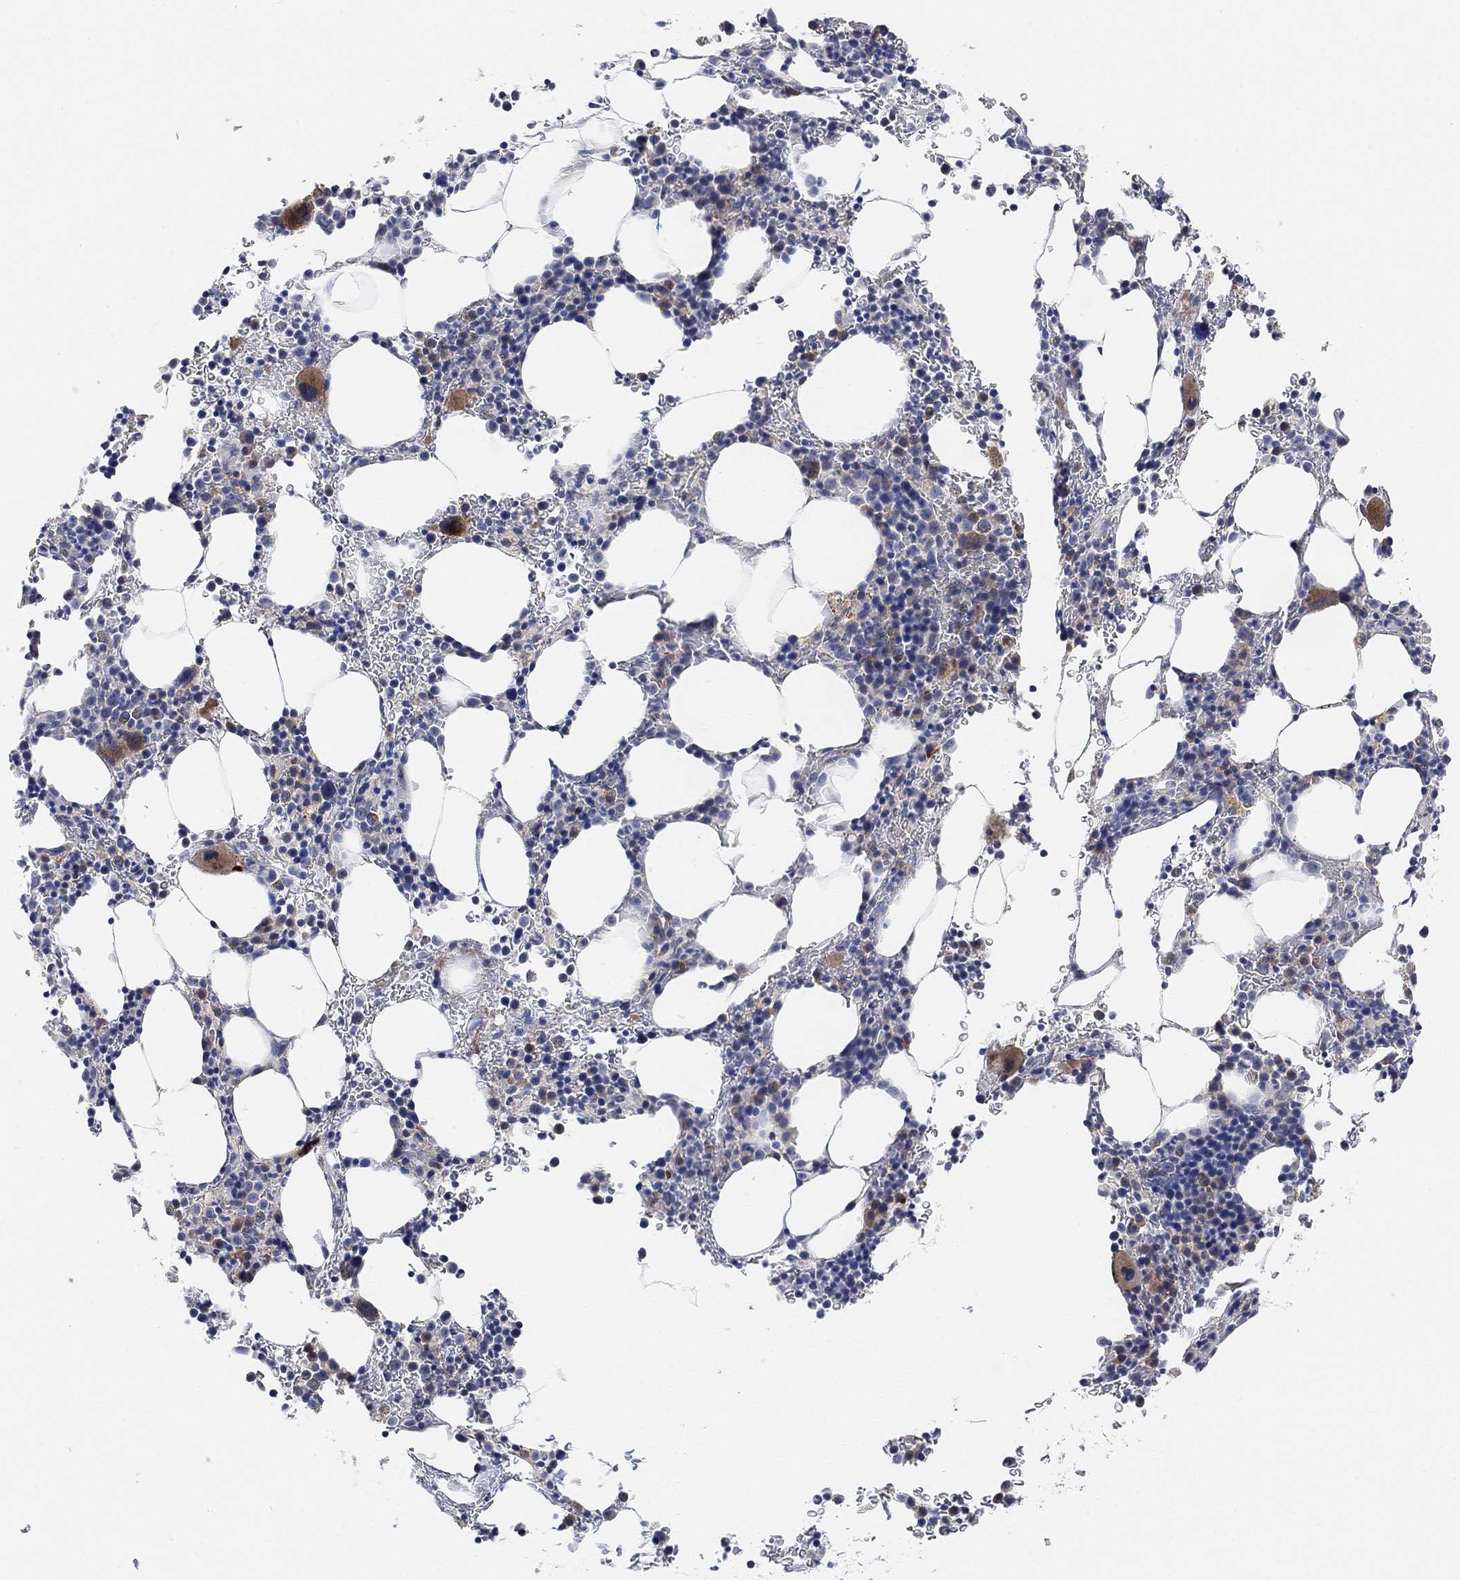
{"staining": {"intensity": "strong", "quantity": "<25%", "location": "cytoplasmic/membranous"}, "tissue": "bone marrow", "cell_type": "Hematopoietic cells", "image_type": "normal", "snomed": [{"axis": "morphology", "description": "Normal tissue, NOS"}, {"axis": "topography", "description": "Bone marrow"}], "caption": "The immunohistochemical stain highlights strong cytoplasmic/membranous expression in hematopoietic cells of unremarkable bone marrow. (DAB IHC with brightfield microscopy, high magnification).", "gene": "HCRTR1", "patient": {"sex": "male", "age": 77}}